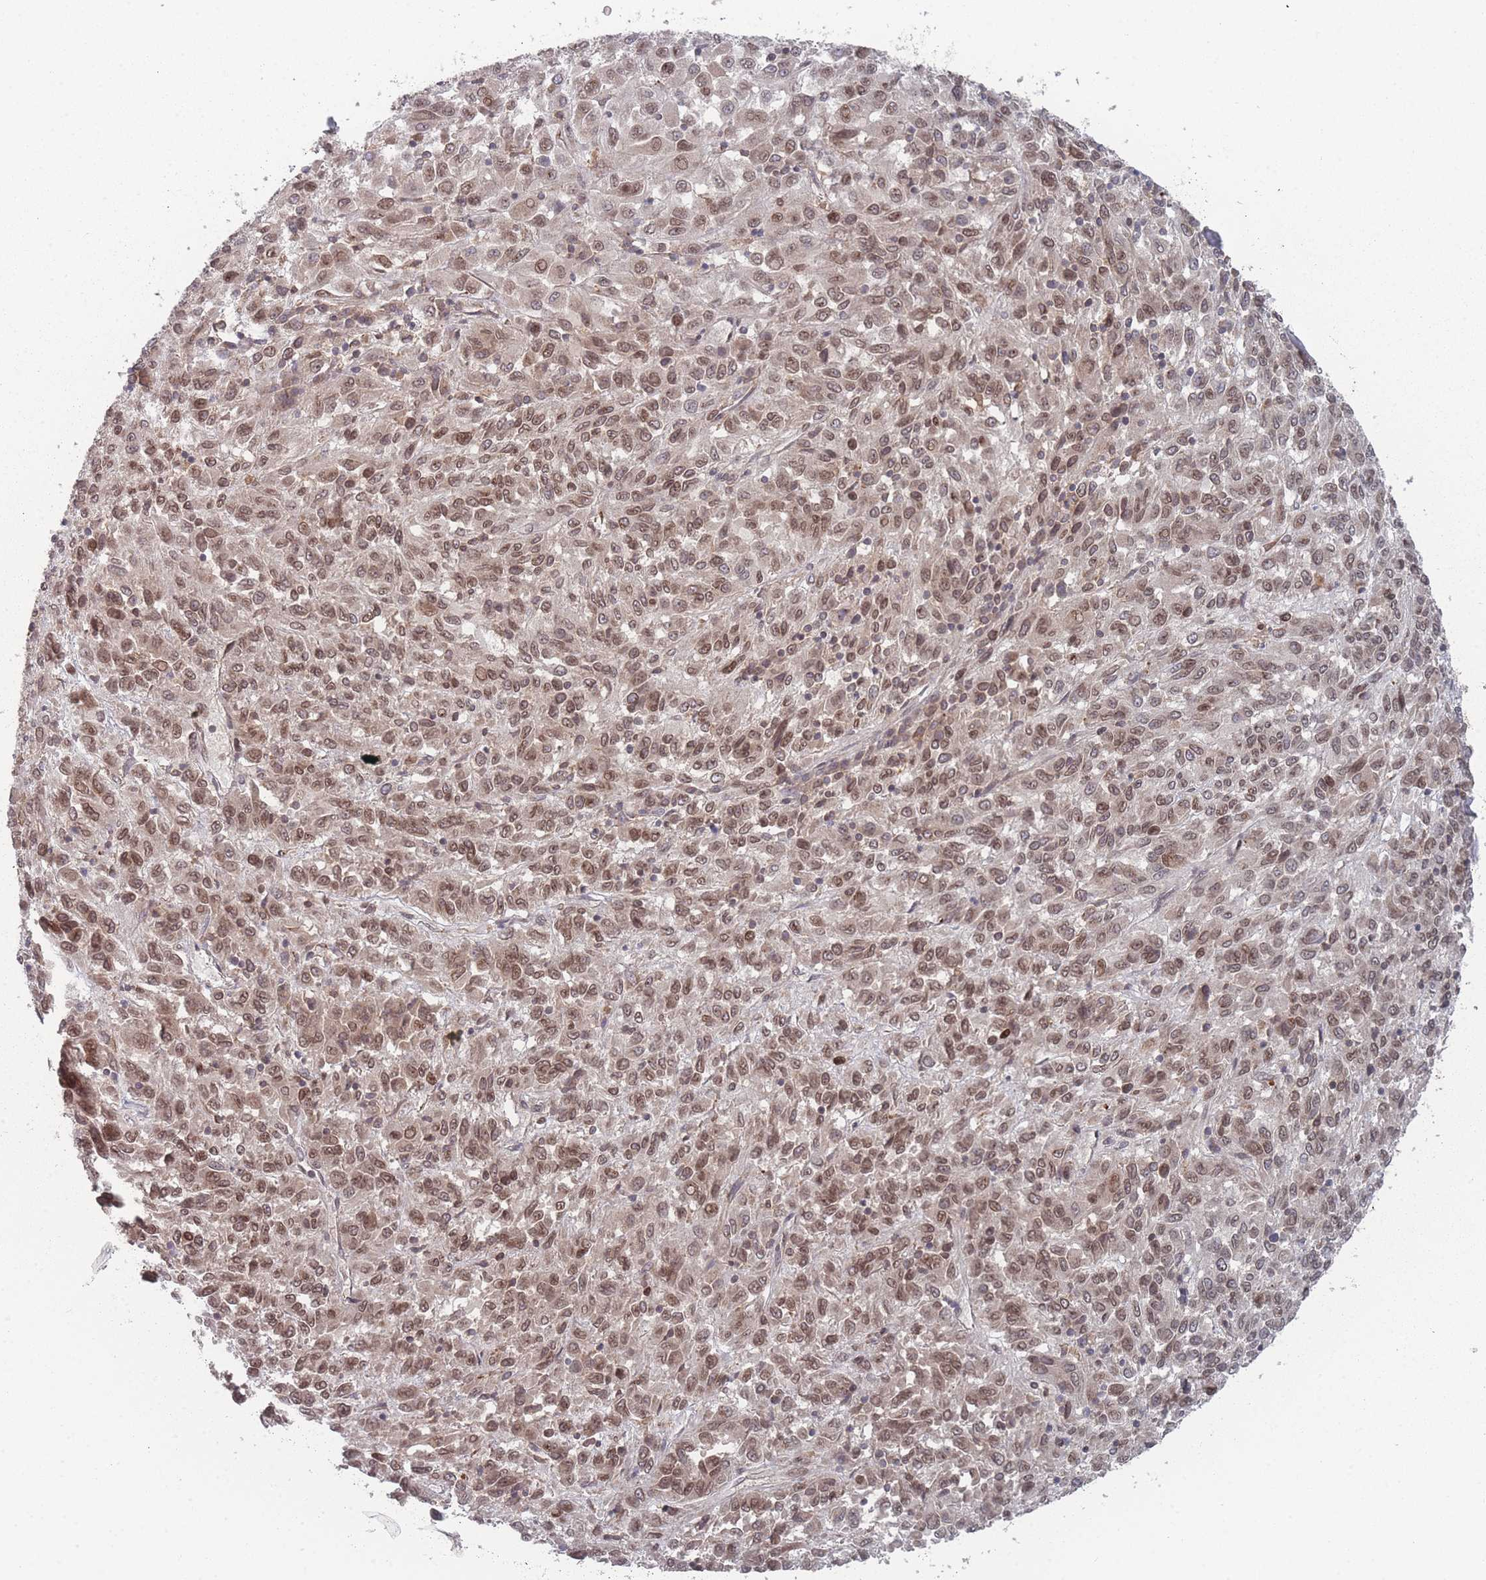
{"staining": {"intensity": "moderate", "quantity": ">75%", "location": "cytoplasmic/membranous,nuclear"}, "tissue": "melanoma", "cell_type": "Tumor cells", "image_type": "cancer", "snomed": [{"axis": "morphology", "description": "Malignant melanoma, Metastatic site"}, {"axis": "topography", "description": "Lung"}], "caption": "Human melanoma stained with a protein marker shows moderate staining in tumor cells.", "gene": "TBC1D25", "patient": {"sex": "male", "age": 64}}